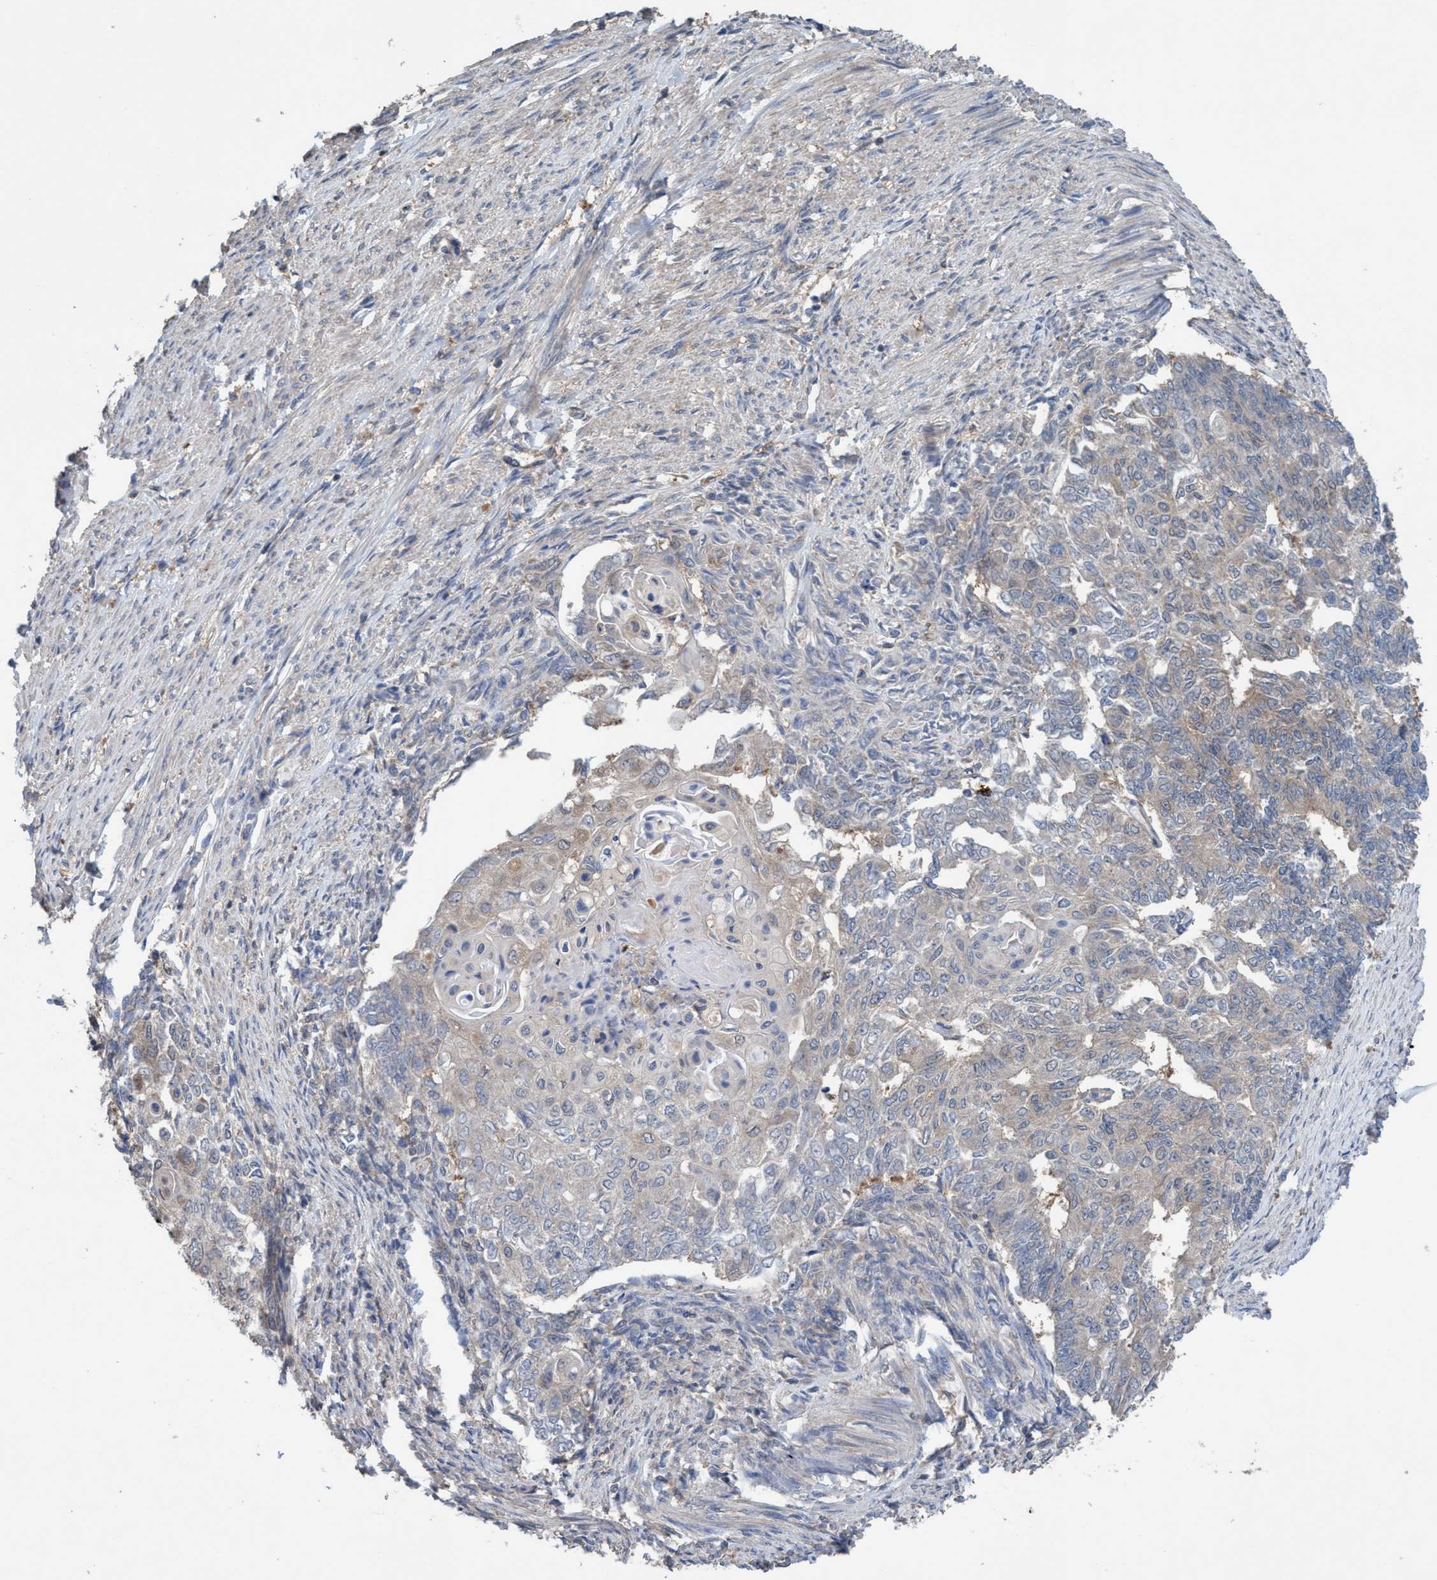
{"staining": {"intensity": "weak", "quantity": "<25%", "location": "cytoplasmic/membranous"}, "tissue": "endometrial cancer", "cell_type": "Tumor cells", "image_type": "cancer", "snomed": [{"axis": "morphology", "description": "Adenocarcinoma, NOS"}, {"axis": "topography", "description": "Endometrium"}], "caption": "The photomicrograph displays no staining of tumor cells in endometrial adenocarcinoma.", "gene": "GLOD4", "patient": {"sex": "female", "age": 32}}